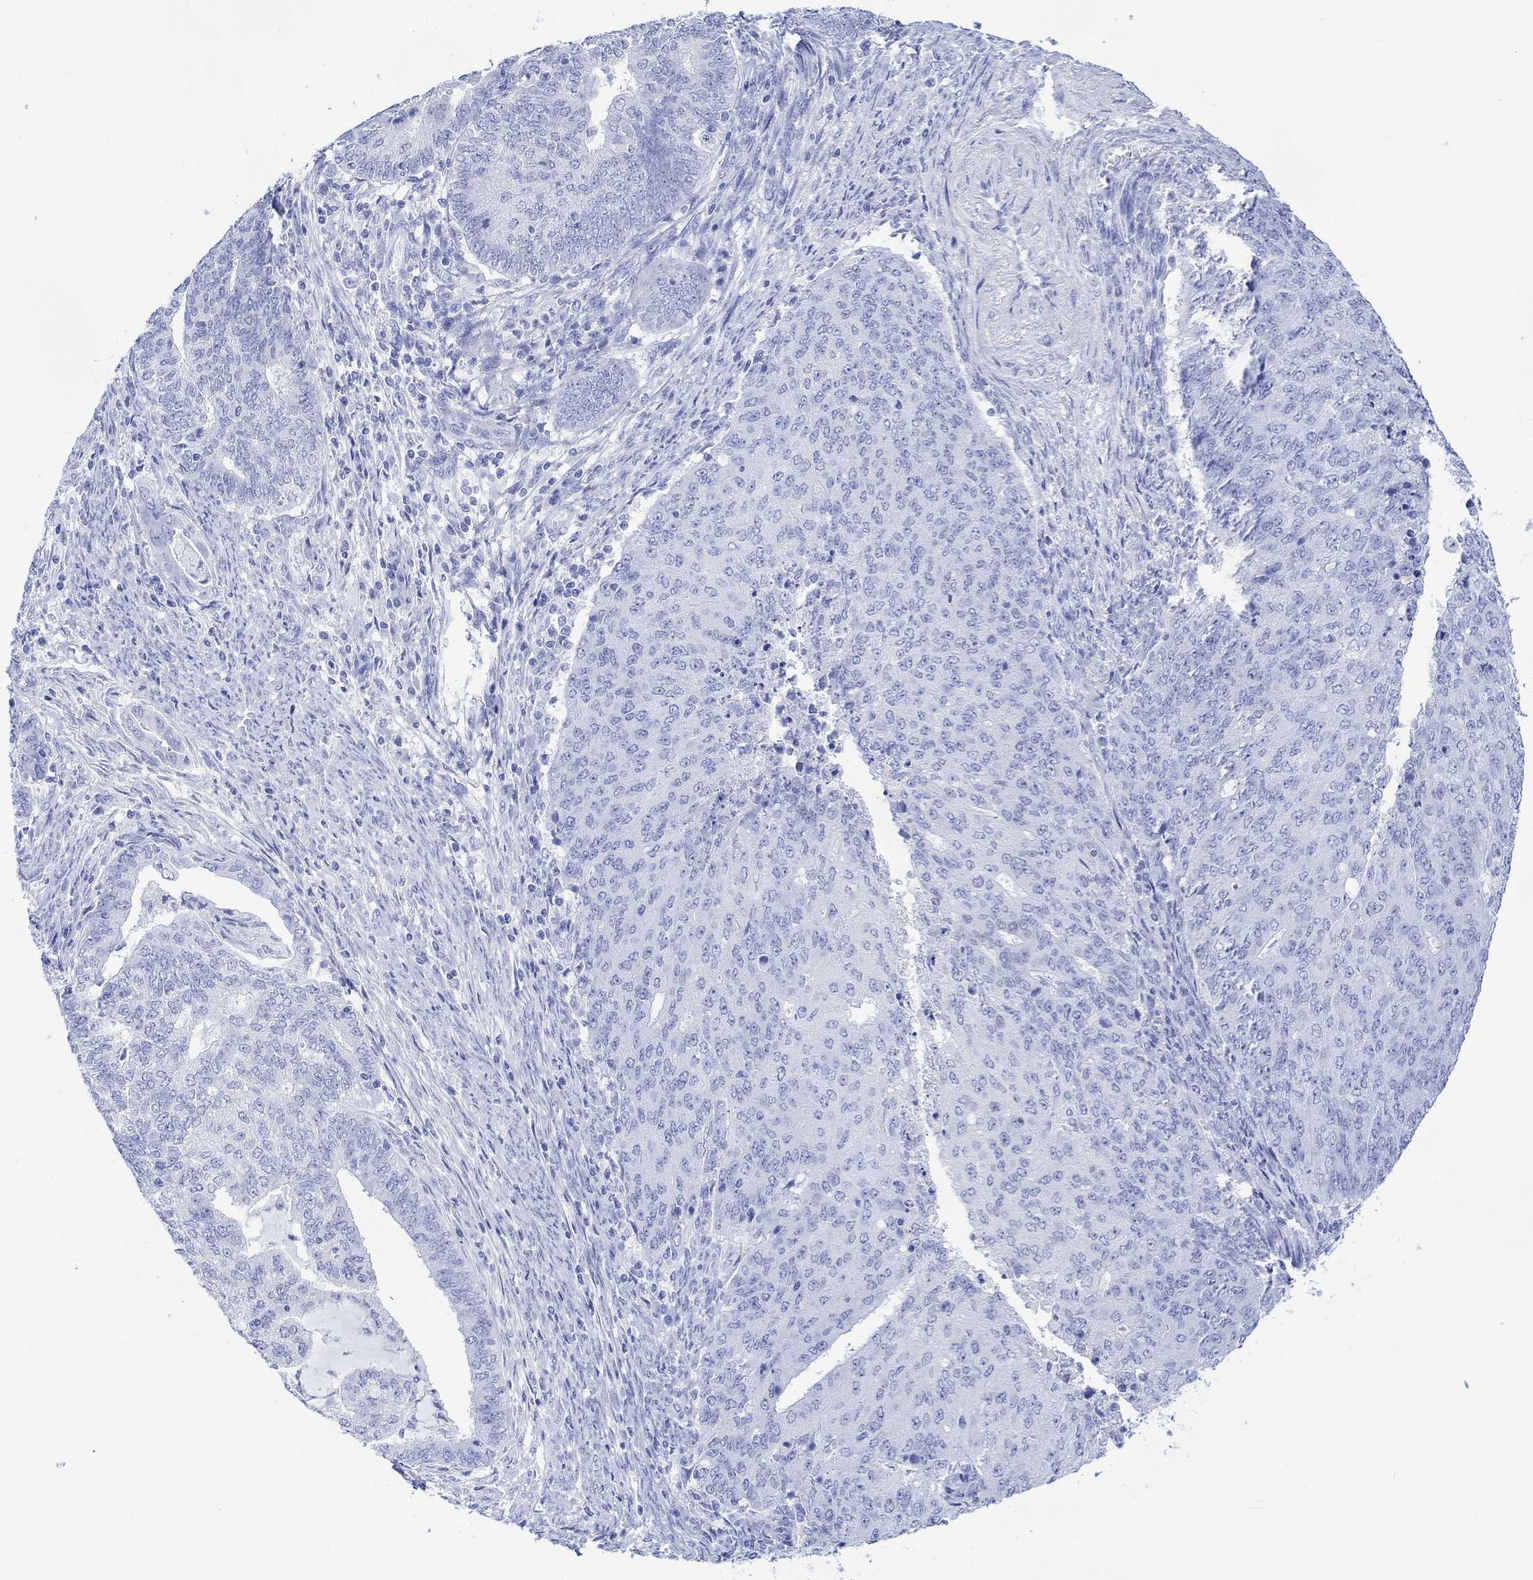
{"staining": {"intensity": "negative", "quantity": "none", "location": "none"}, "tissue": "endometrial cancer", "cell_type": "Tumor cells", "image_type": "cancer", "snomed": [{"axis": "morphology", "description": "Adenocarcinoma, NOS"}, {"axis": "topography", "description": "Endometrium"}], "caption": "Tumor cells show no significant protein staining in adenocarcinoma (endometrial). The staining is performed using DAB (3,3'-diaminobenzidine) brown chromogen with nuclei counter-stained in using hematoxylin.", "gene": "CELF4", "patient": {"sex": "female", "age": 82}}